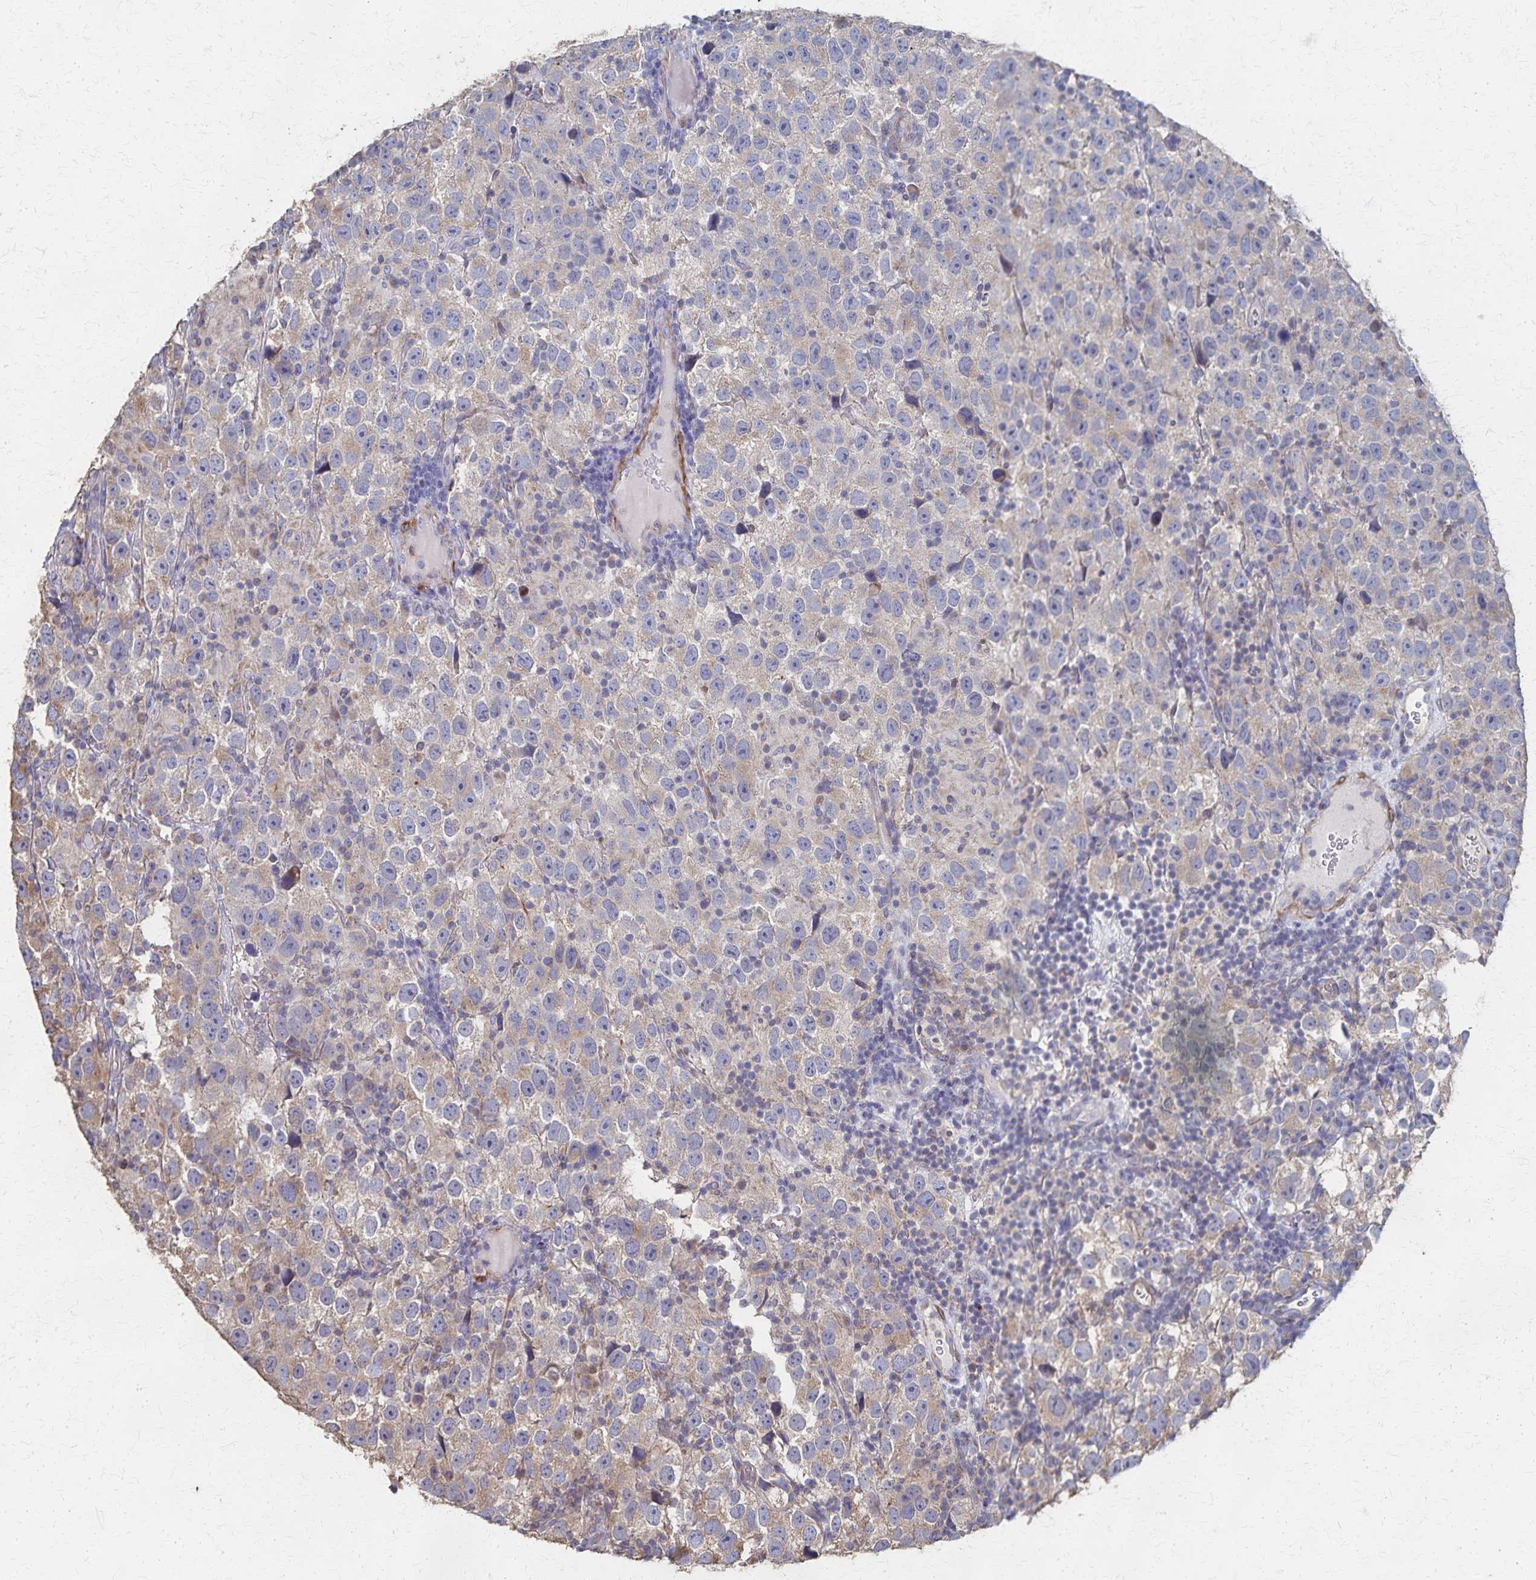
{"staining": {"intensity": "weak", "quantity": ">75%", "location": "cytoplasmic/membranous"}, "tissue": "testis cancer", "cell_type": "Tumor cells", "image_type": "cancer", "snomed": [{"axis": "morphology", "description": "Seminoma, NOS"}, {"axis": "topography", "description": "Testis"}], "caption": "A micrograph showing weak cytoplasmic/membranous positivity in approximately >75% of tumor cells in testis cancer, as visualized by brown immunohistochemical staining.", "gene": "PGAP2", "patient": {"sex": "male", "age": 26}}